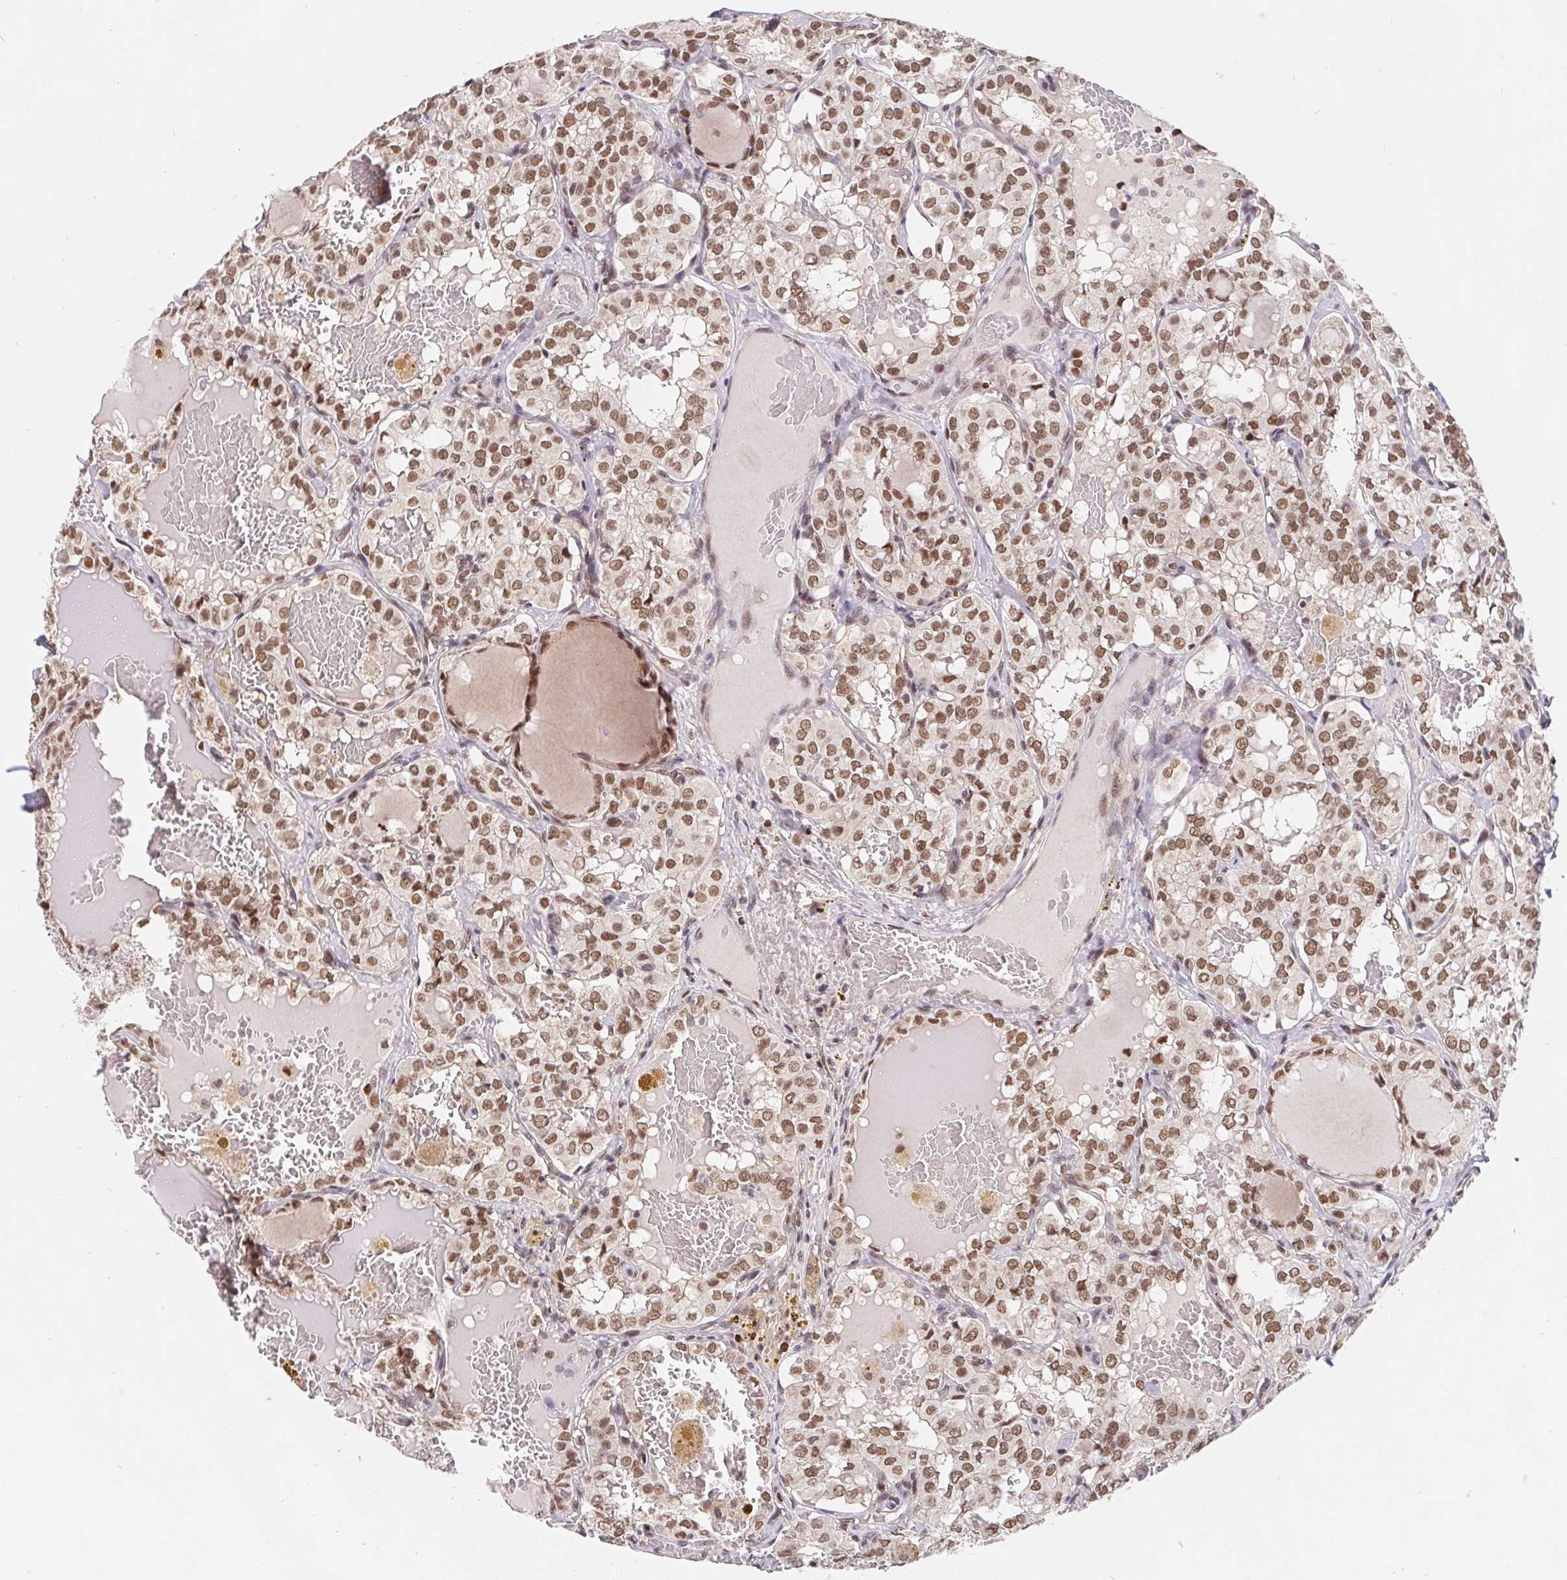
{"staining": {"intensity": "moderate", "quantity": ">75%", "location": "nuclear"}, "tissue": "thyroid cancer", "cell_type": "Tumor cells", "image_type": "cancer", "snomed": [{"axis": "morphology", "description": "Papillary adenocarcinoma, NOS"}, {"axis": "topography", "description": "Thyroid gland"}], "caption": "Immunohistochemical staining of papillary adenocarcinoma (thyroid) reveals medium levels of moderate nuclear protein expression in approximately >75% of tumor cells.", "gene": "POU2F1", "patient": {"sex": "male", "age": 20}}